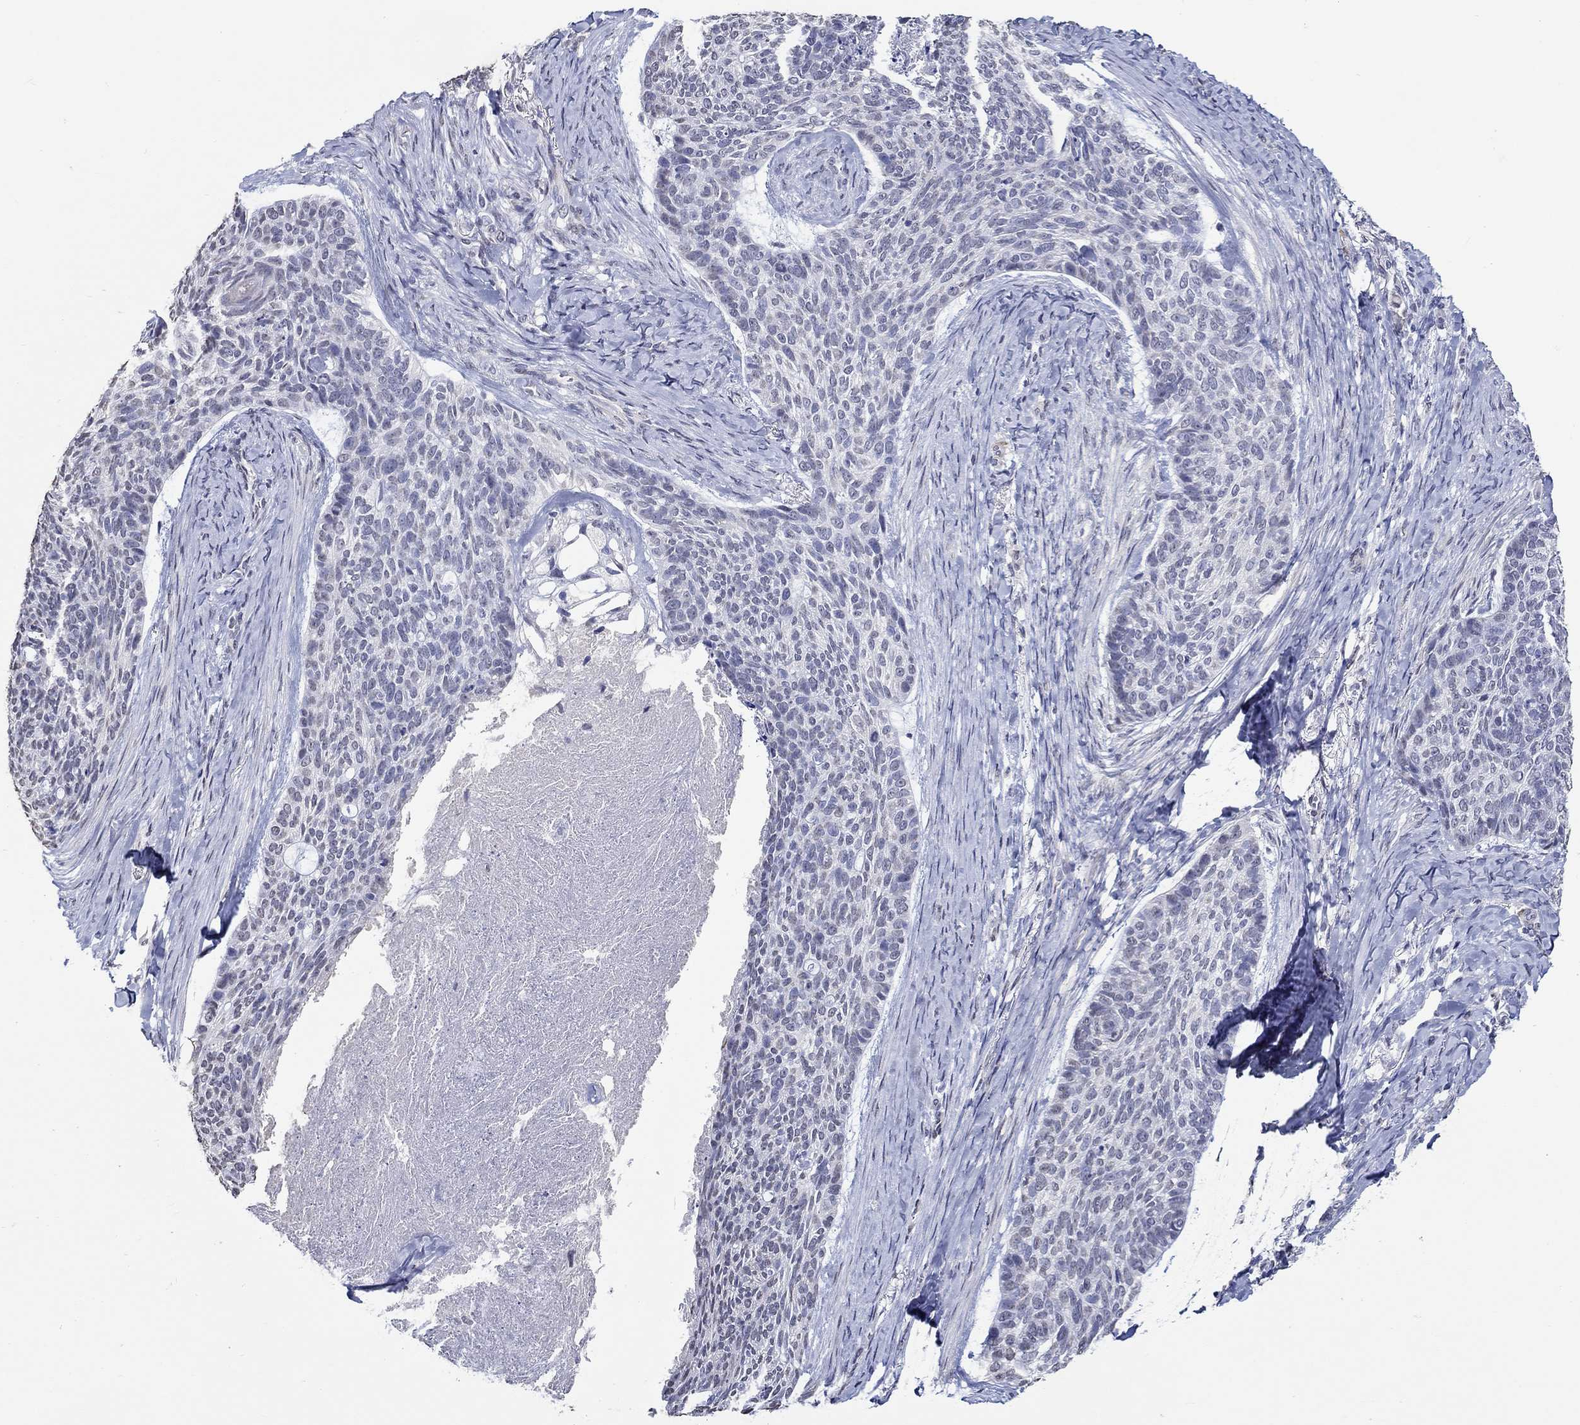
{"staining": {"intensity": "negative", "quantity": "none", "location": "none"}, "tissue": "skin cancer", "cell_type": "Tumor cells", "image_type": "cancer", "snomed": [{"axis": "morphology", "description": "Basal cell carcinoma"}, {"axis": "topography", "description": "Skin"}], "caption": "This is an immunohistochemistry image of skin cancer (basal cell carcinoma). There is no staining in tumor cells.", "gene": "PDE1B", "patient": {"sex": "female", "age": 69}}